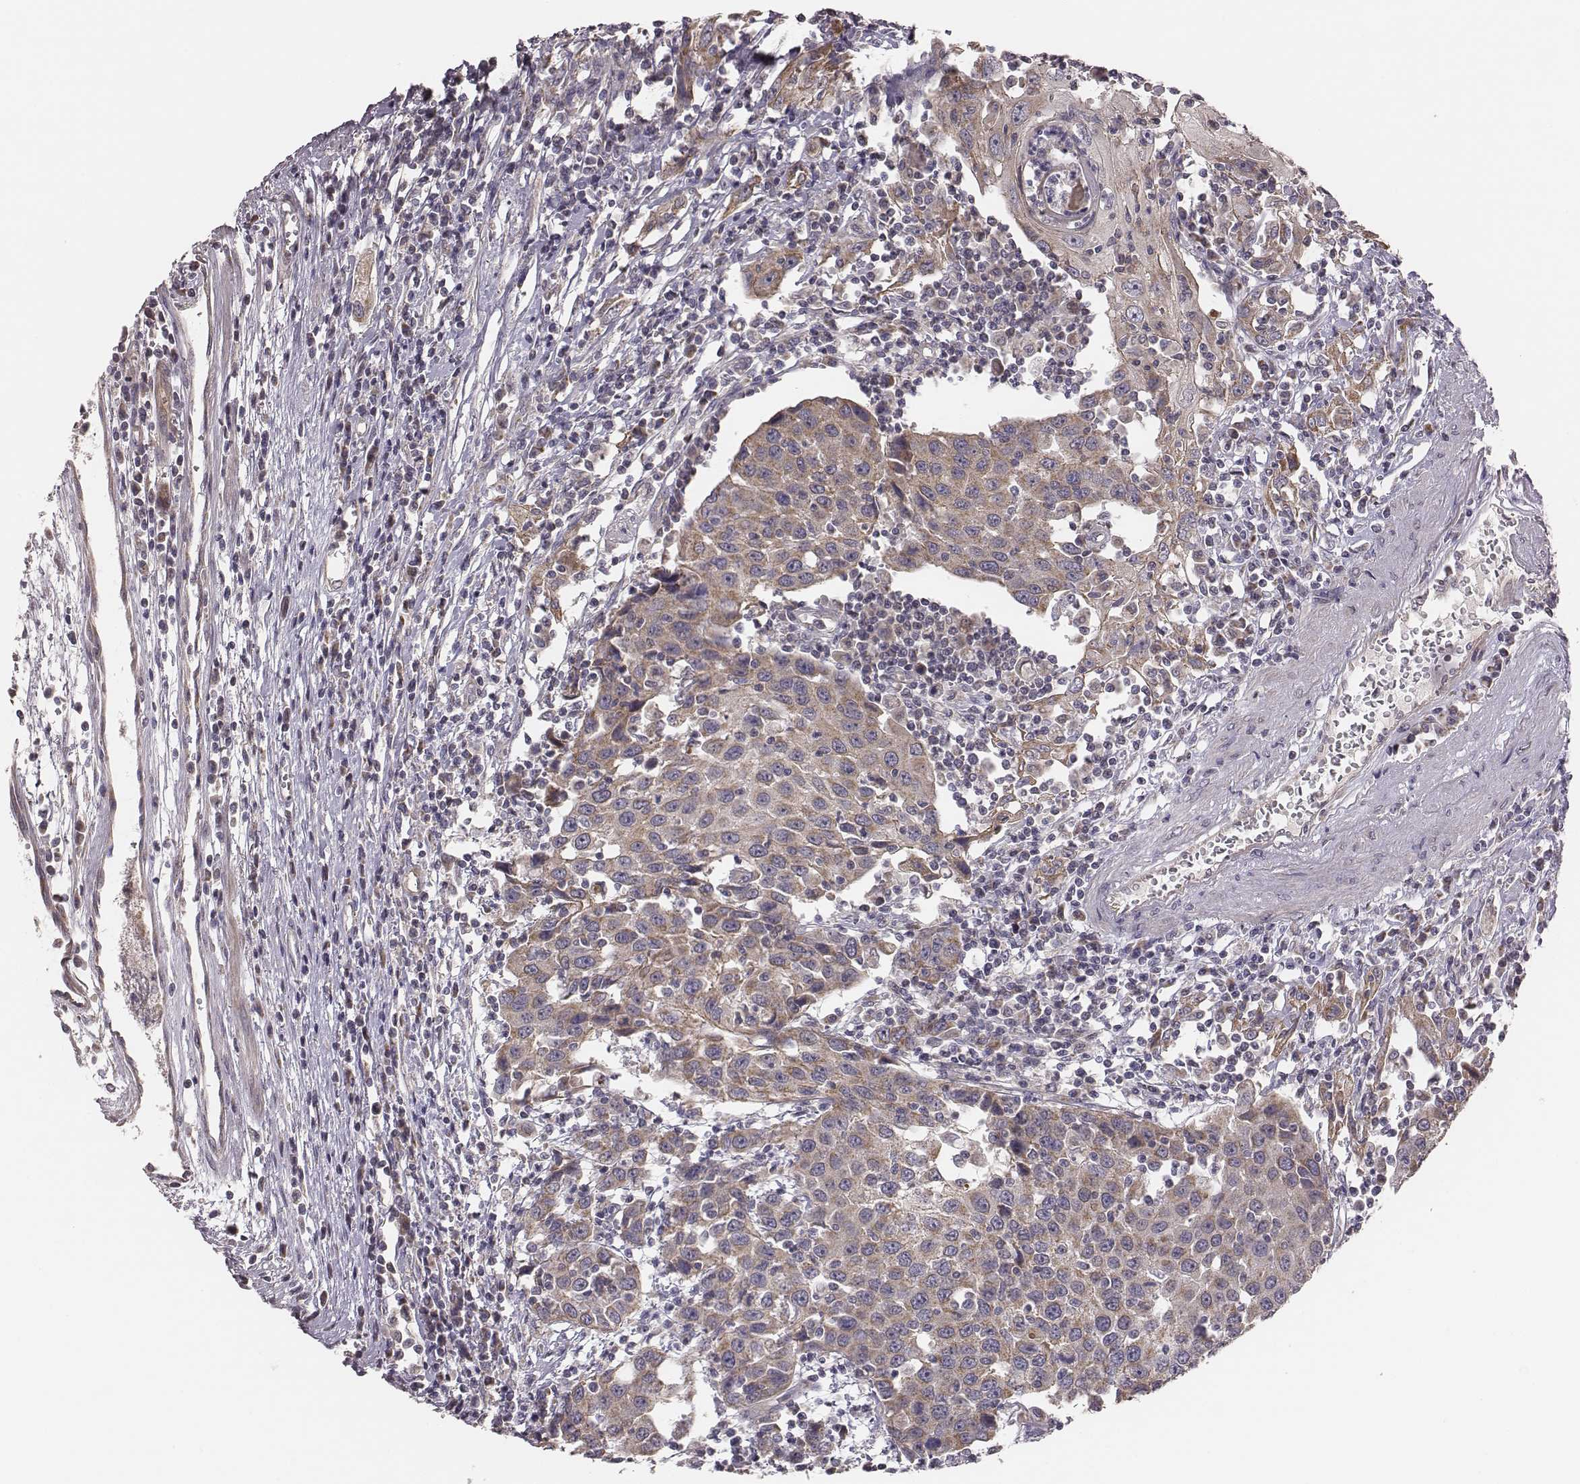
{"staining": {"intensity": "moderate", "quantity": ">75%", "location": "cytoplasmic/membranous"}, "tissue": "urothelial cancer", "cell_type": "Tumor cells", "image_type": "cancer", "snomed": [{"axis": "morphology", "description": "Urothelial carcinoma, High grade"}, {"axis": "topography", "description": "Urinary bladder"}], "caption": "Immunohistochemistry photomicrograph of neoplastic tissue: human urothelial cancer stained using IHC displays medium levels of moderate protein expression localized specifically in the cytoplasmic/membranous of tumor cells, appearing as a cytoplasmic/membranous brown color.", "gene": "HAVCR1", "patient": {"sex": "female", "age": 85}}